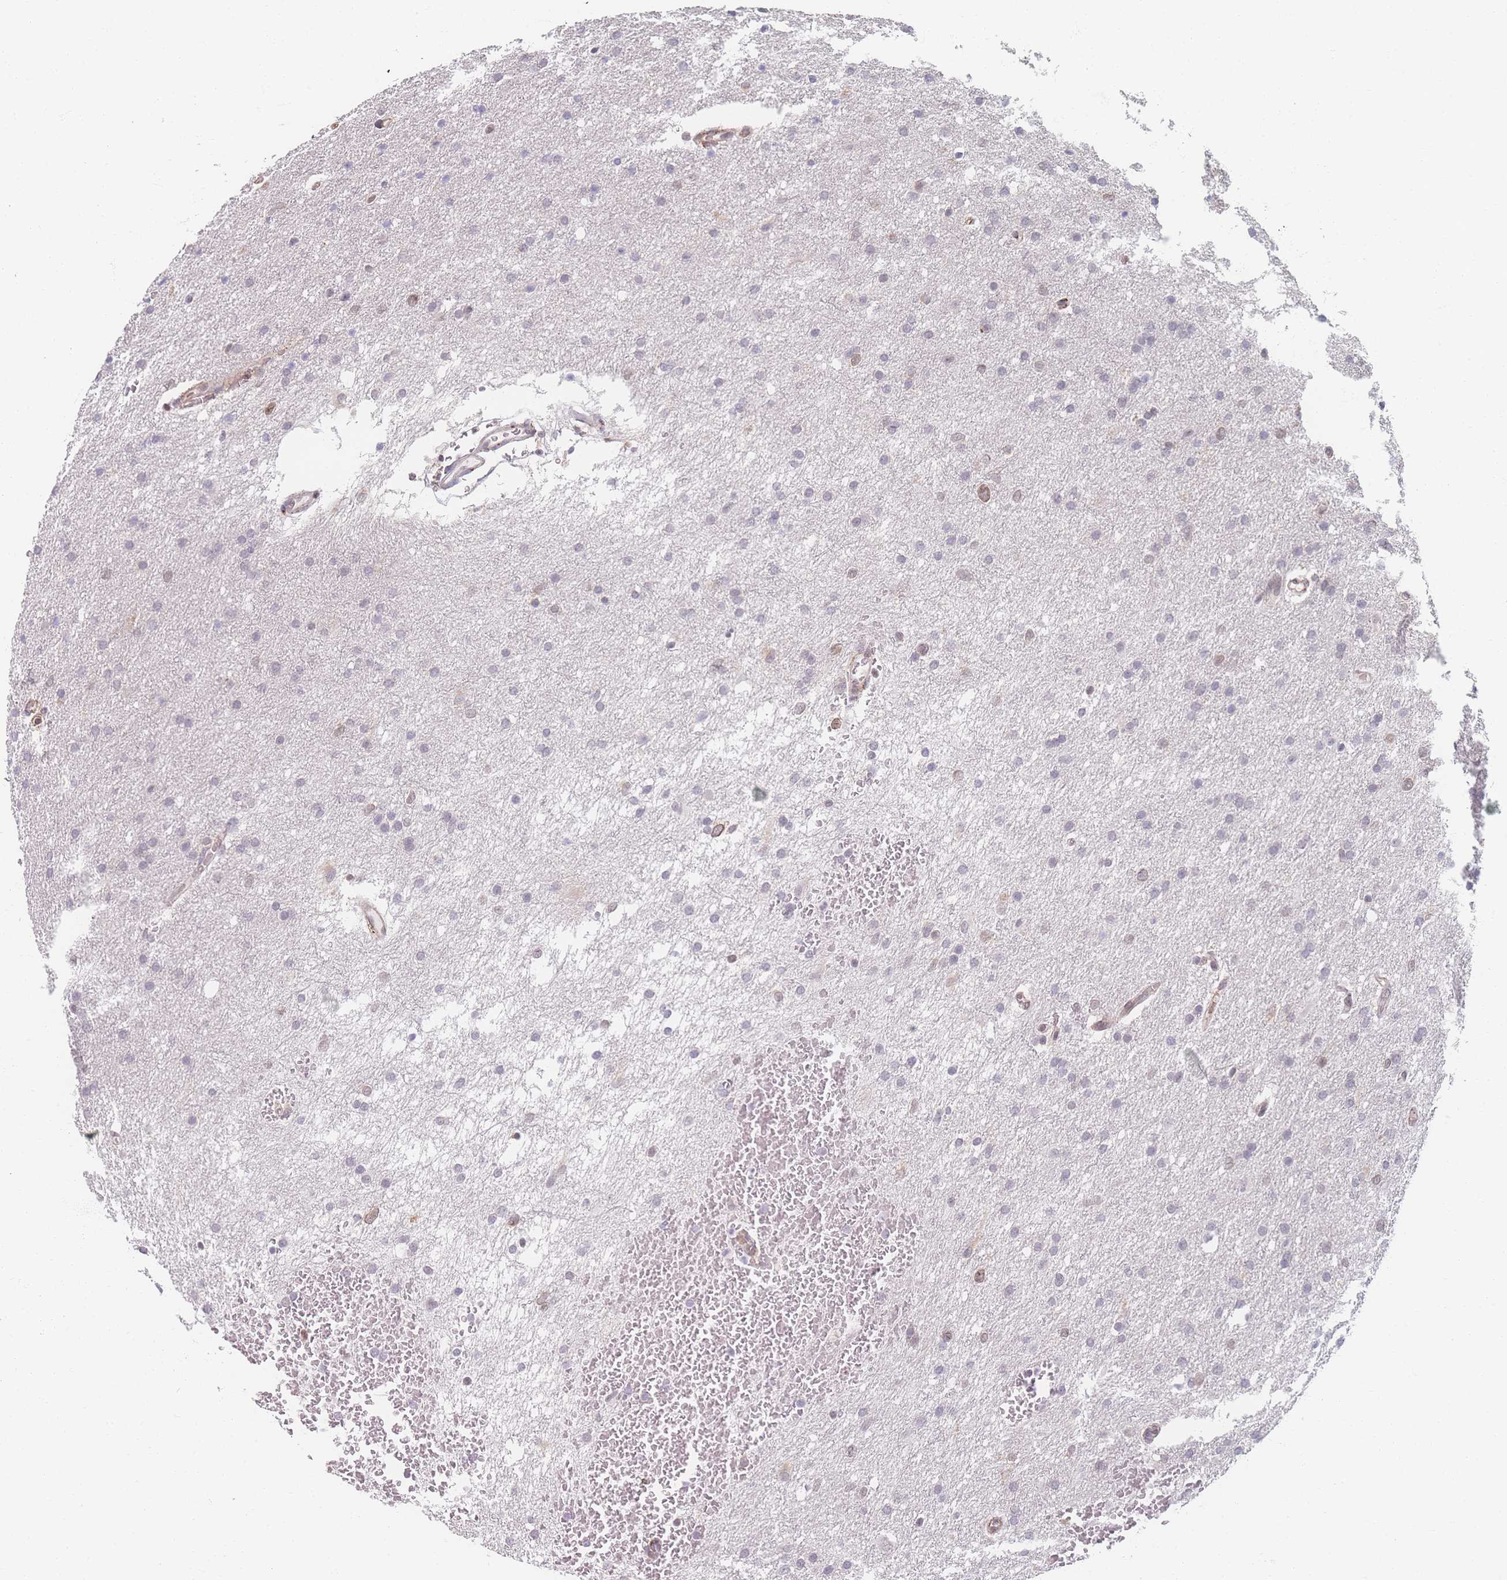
{"staining": {"intensity": "negative", "quantity": "none", "location": "none"}, "tissue": "glioma", "cell_type": "Tumor cells", "image_type": "cancer", "snomed": [{"axis": "morphology", "description": "Glioma, malignant, High grade"}, {"axis": "topography", "description": "Cerebral cortex"}], "caption": "Human malignant high-grade glioma stained for a protein using immunohistochemistry reveals no expression in tumor cells.", "gene": "ZC3H13", "patient": {"sex": "female", "age": 36}}